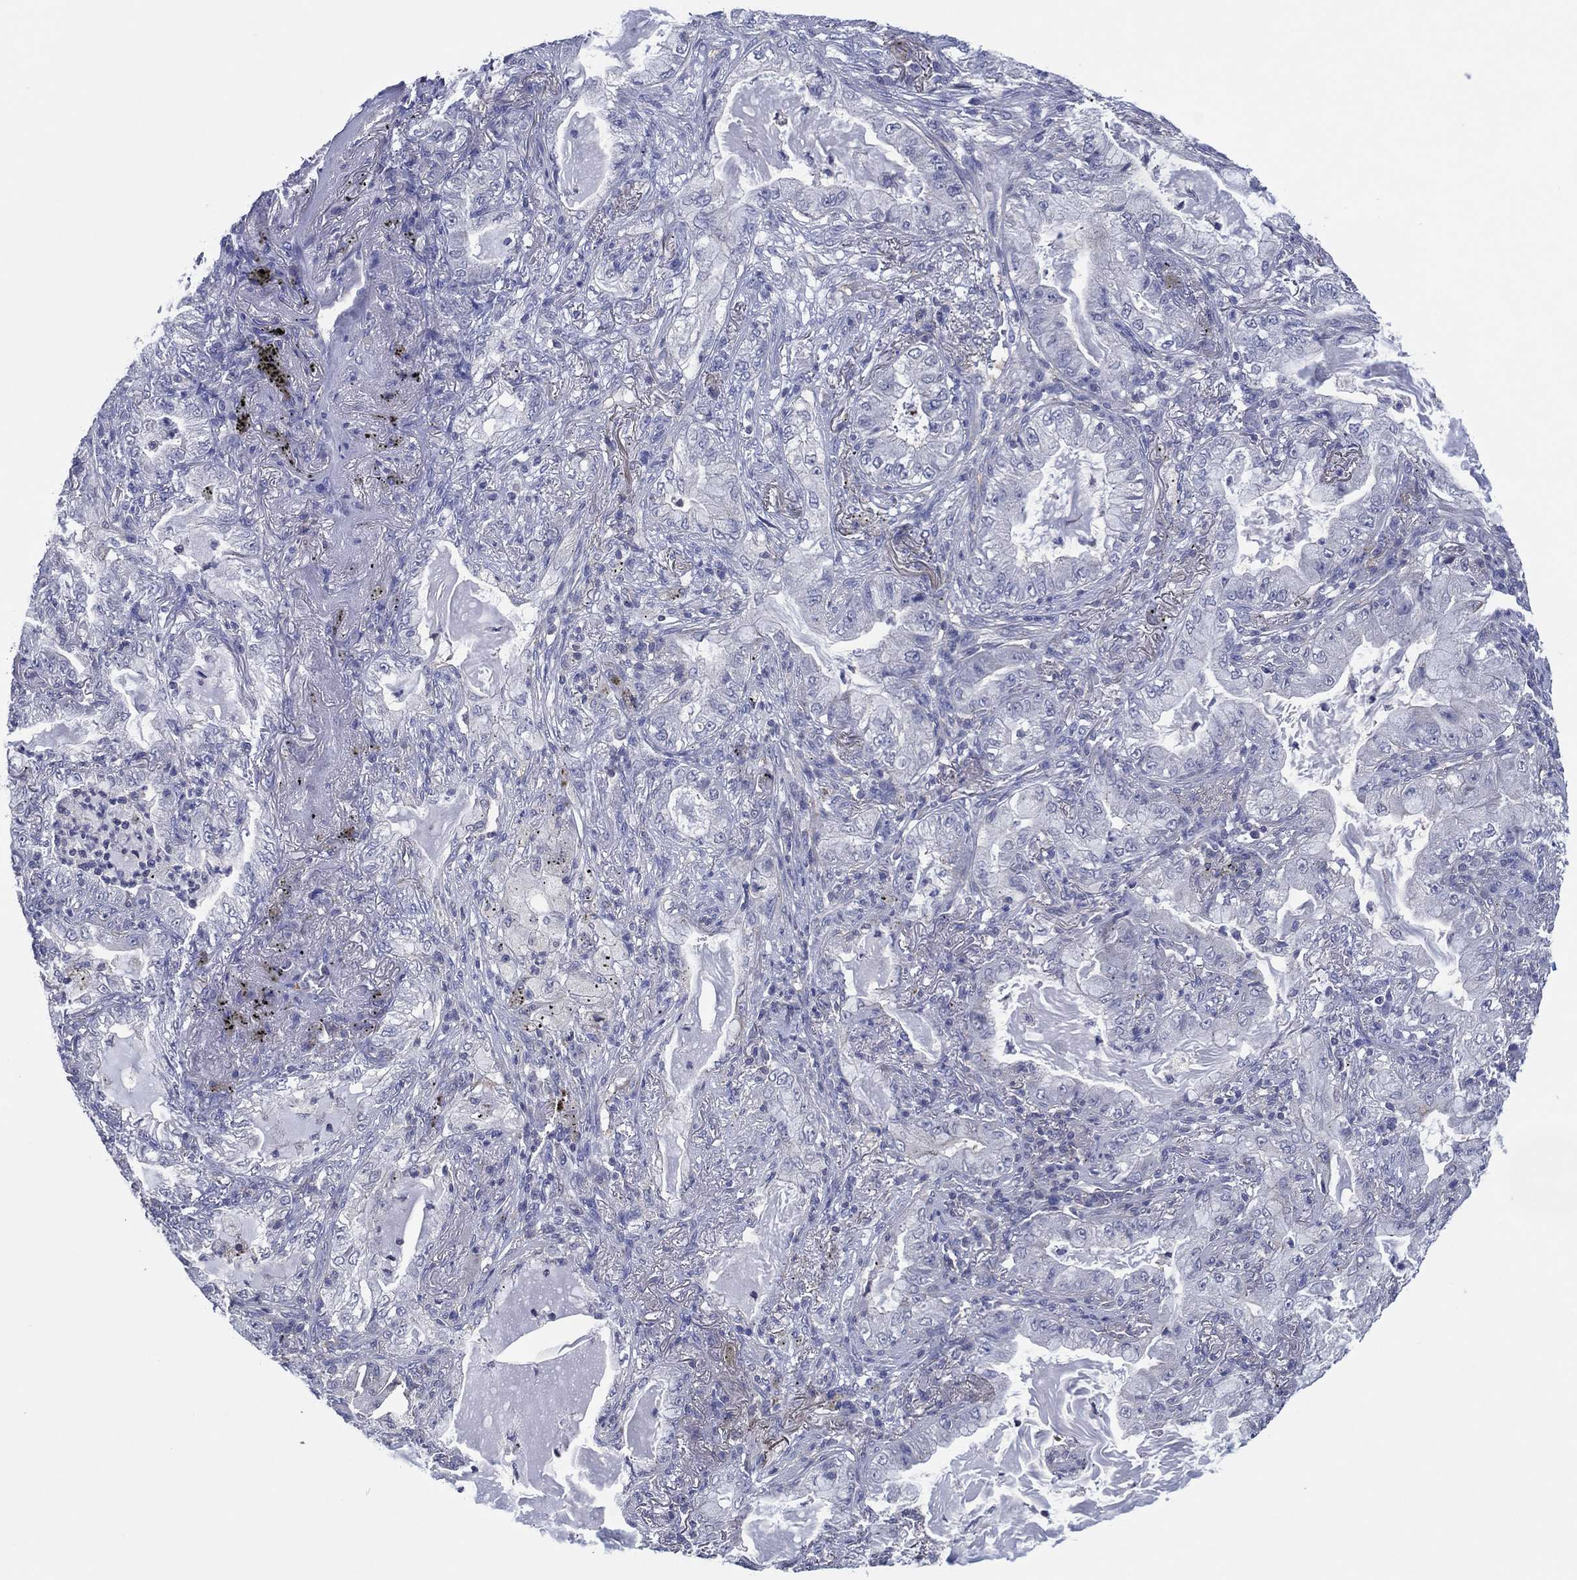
{"staining": {"intensity": "negative", "quantity": "none", "location": "none"}, "tissue": "lung cancer", "cell_type": "Tumor cells", "image_type": "cancer", "snomed": [{"axis": "morphology", "description": "Adenocarcinoma, NOS"}, {"axis": "topography", "description": "Lung"}], "caption": "Tumor cells are negative for protein expression in human adenocarcinoma (lung).", "gene": "TRIM31", "patient": {"sex": "female", "age": 73}}